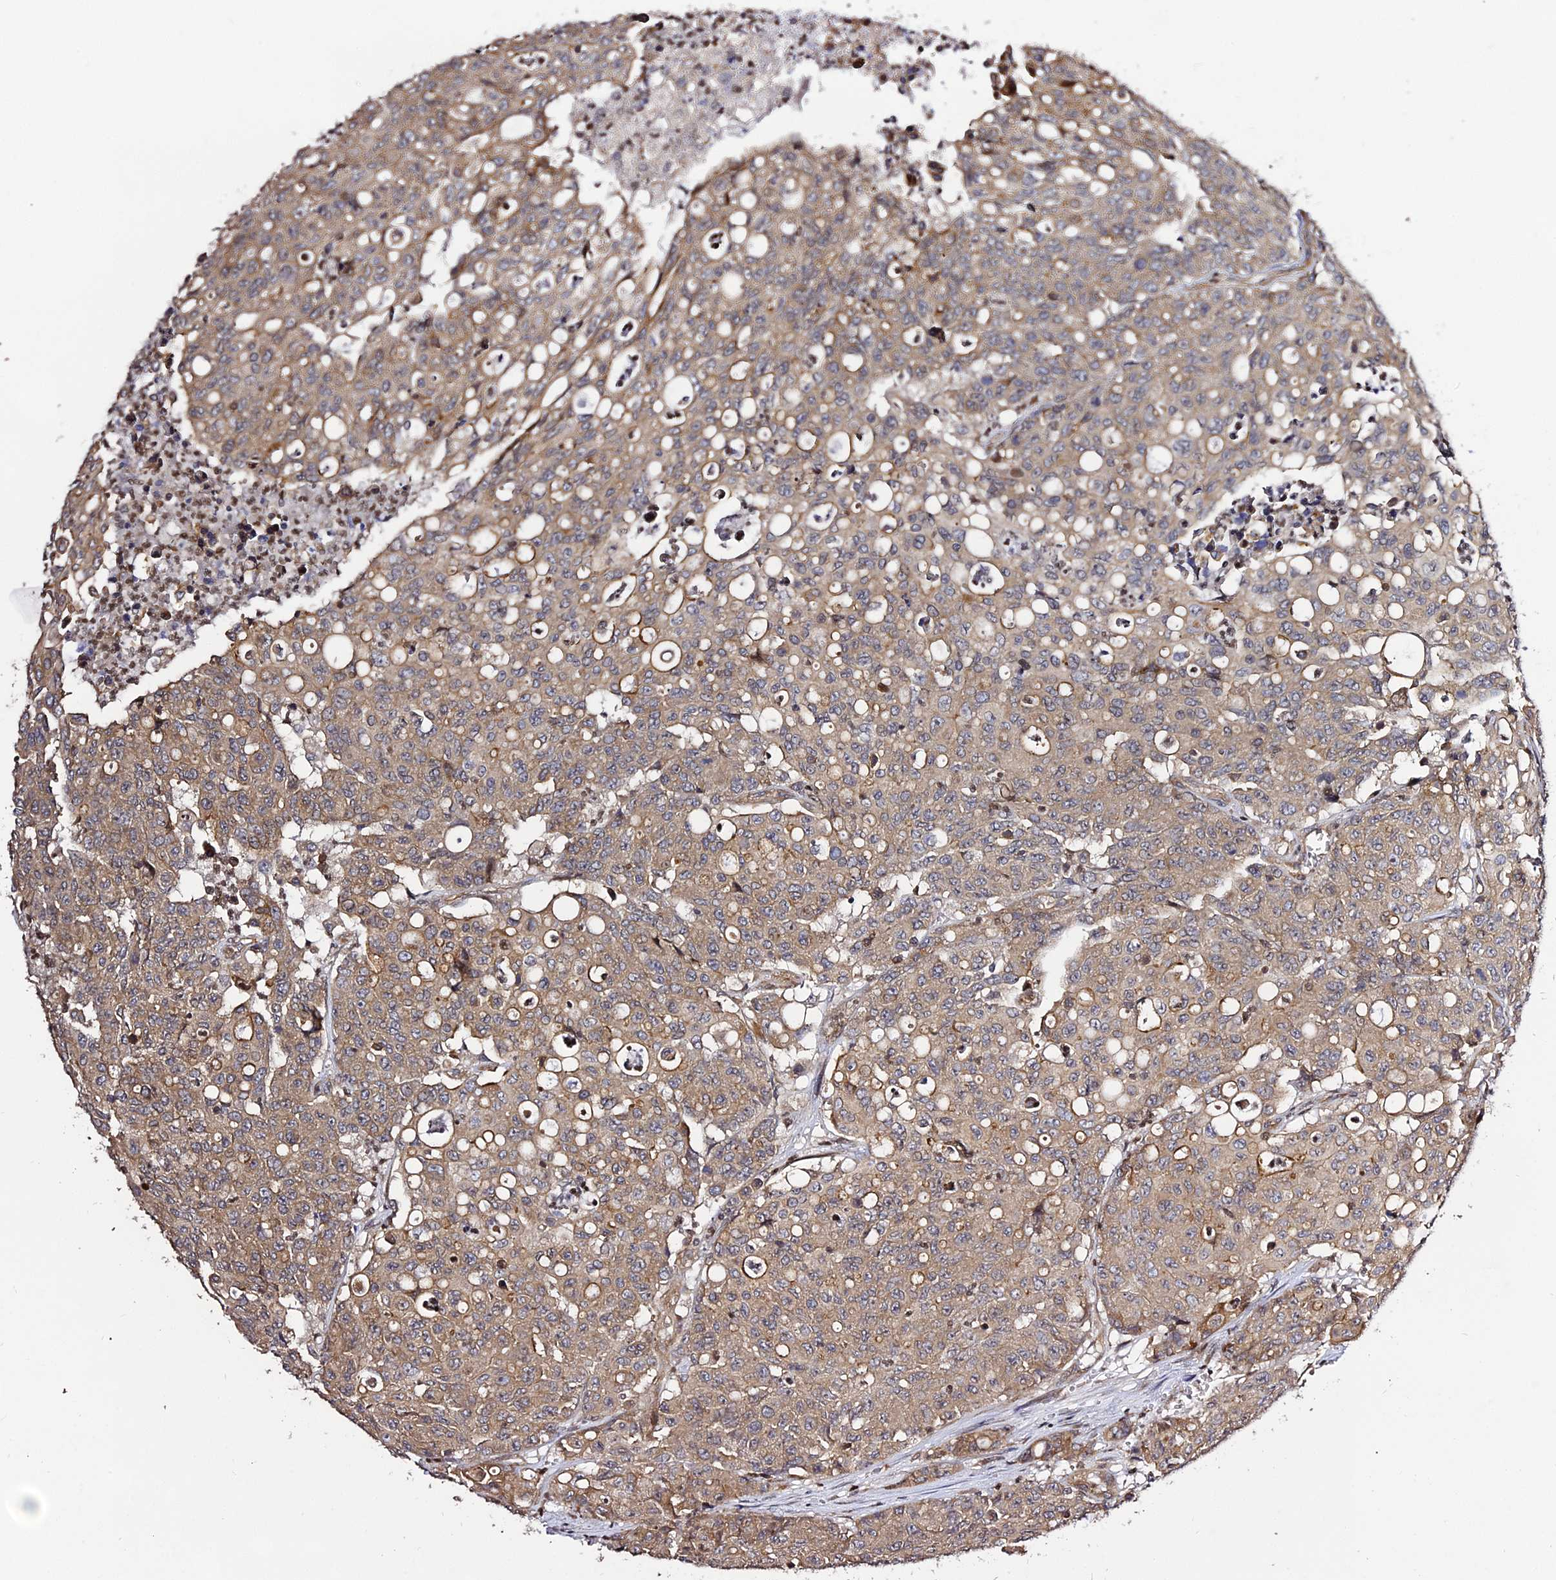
{"staining": {"intensity": "moderate", "quantity": ">75%", "location": "cytoplasmic/membranous"}, "tissue": "colorectal cancer", "cell_type": "Tumor cells", "image_type": "cancer", "snomed": [{"axis": "morphology", "description": "Adenocarcinoma, NOS"}, {"axis": "topography", "description": "Colon"}], "caption": "Human colorectal adenocarcinoma stained with a protein marker reveals moderate staining in tumor cells.", "gene": "SMG6", "patient": {"sex": "male", "age": 51}}